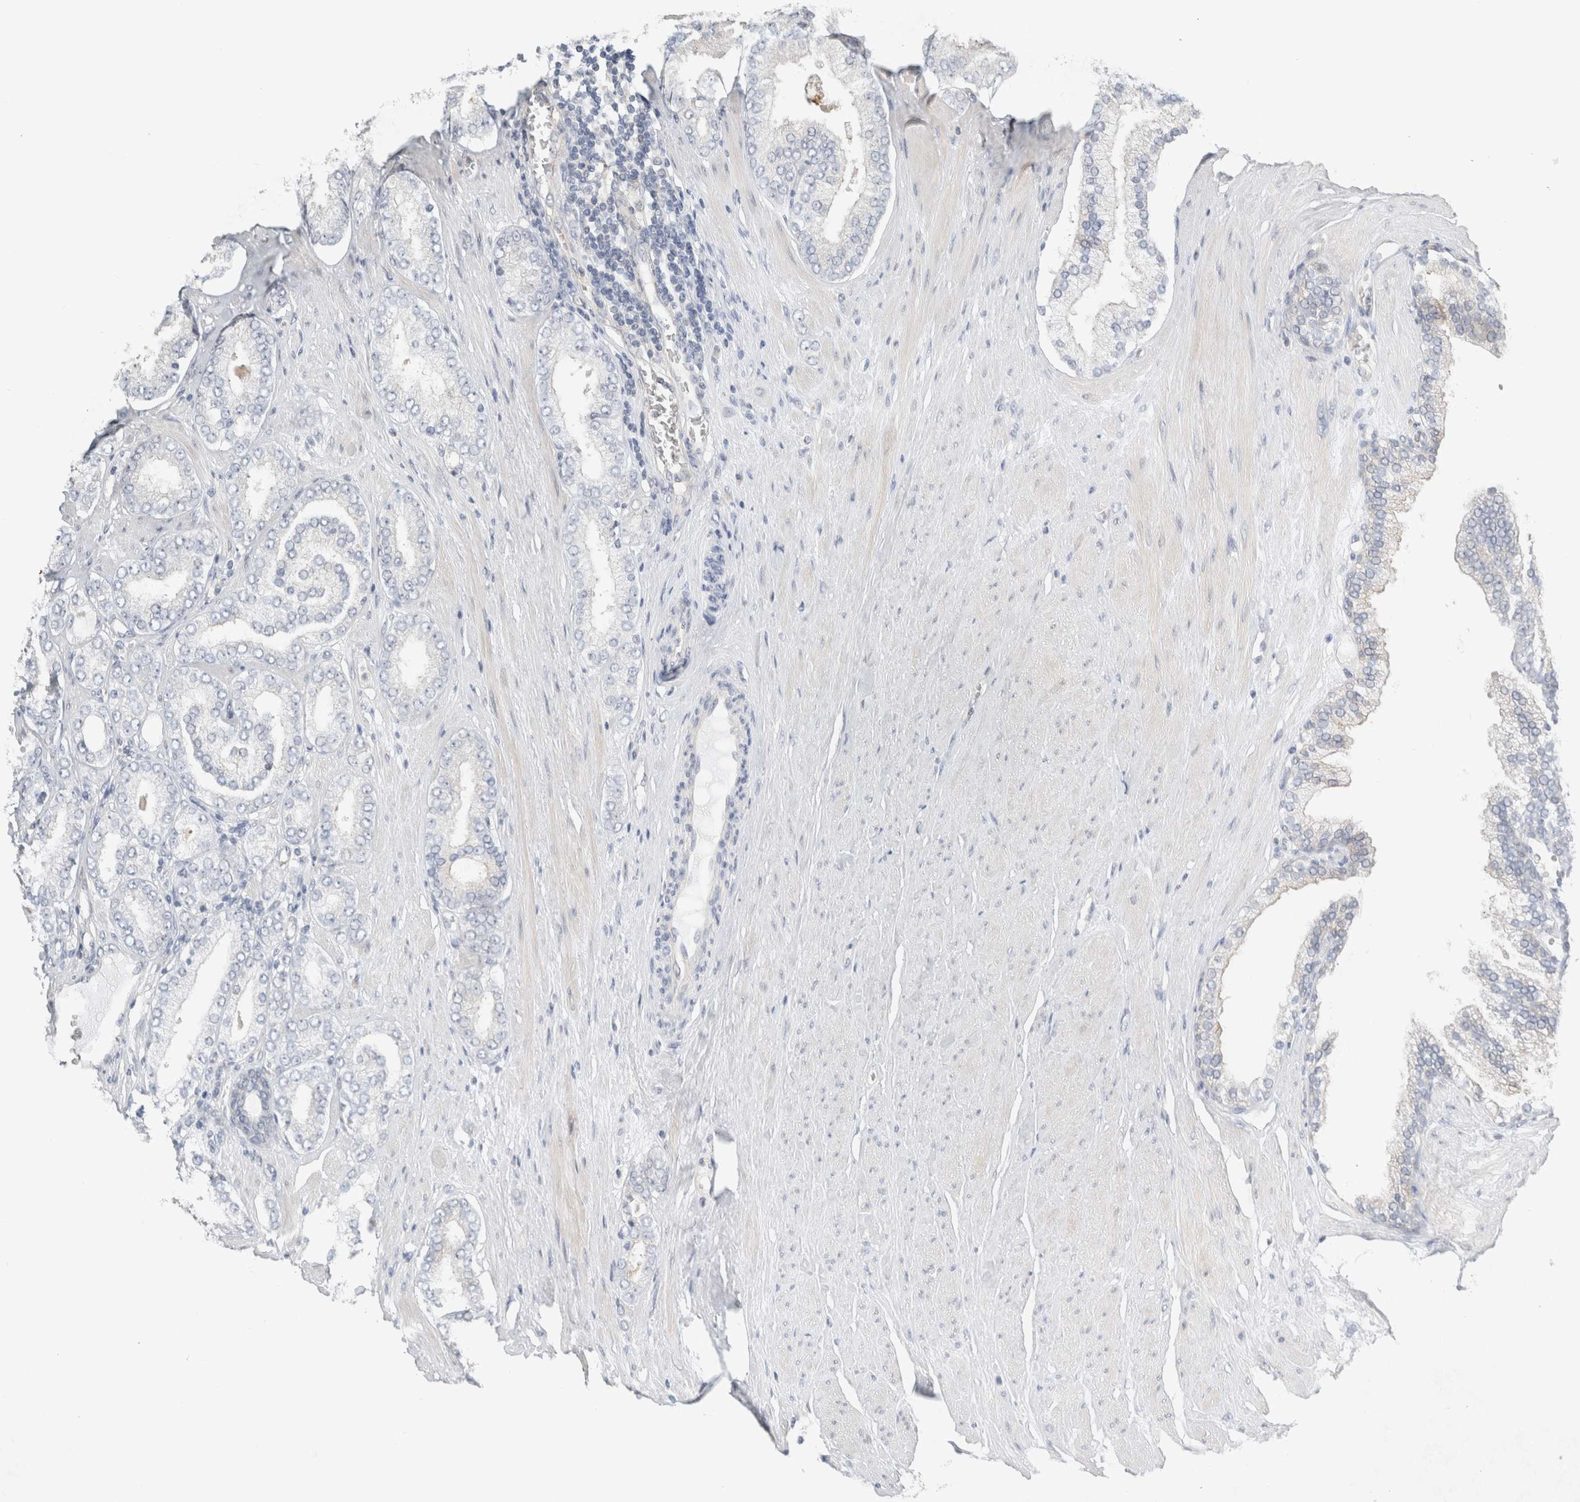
{"staining": {"intensity": "negative", "quantity": "none", "location": "none"}, "tissue": "prostate cancer", "cell_type": "Tumor cells", "image_type": "cancer", "snomed": [{"axis": "morphology", "description": "Adenocarcinoma, Low grade"}, {"axis": "topography", "description": "Prostate"}], "caption": "Tumor cells are negative for brown protein staining in prostate cancer.", "gene": "SDR16C5", "patient": {"sex": "male", "age": 62}}